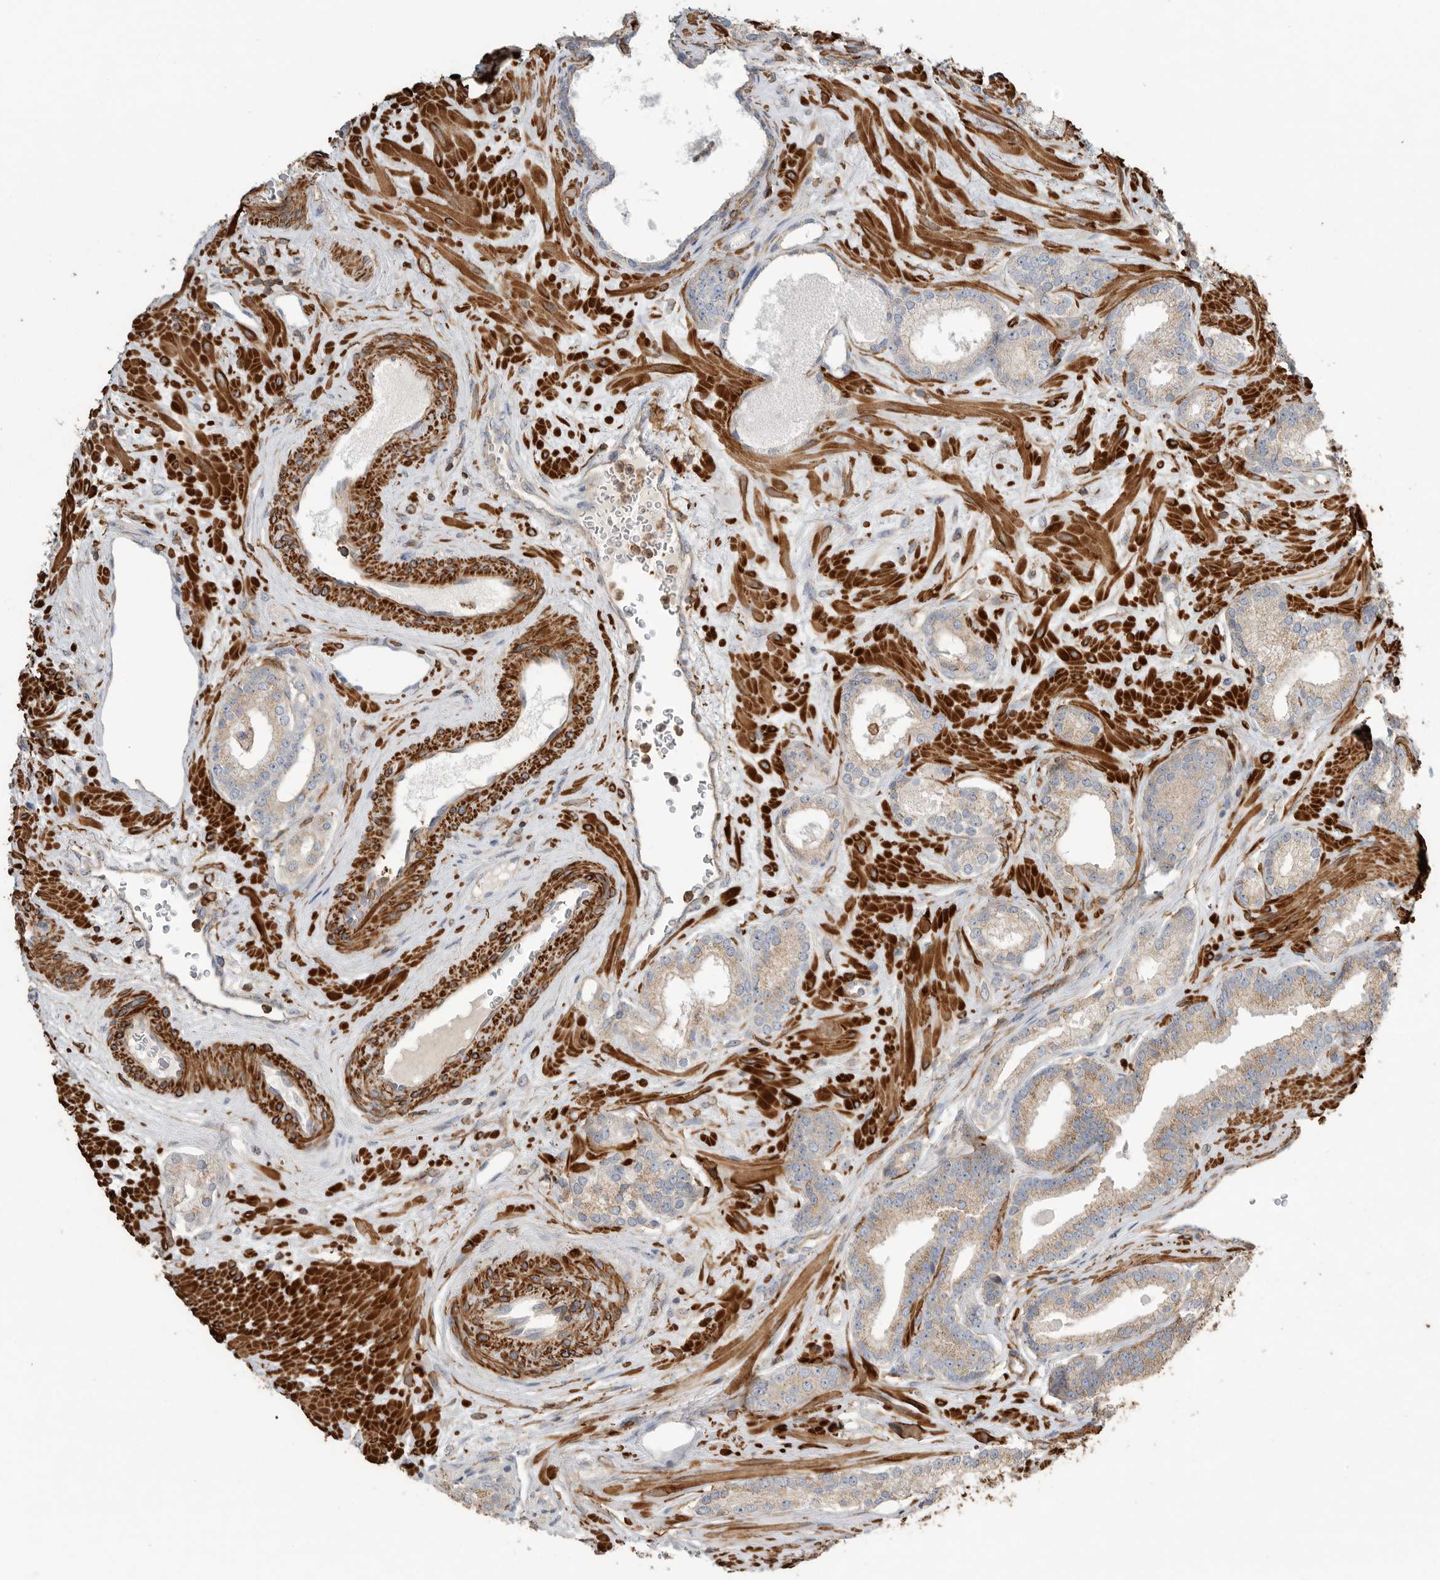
{"staining": {"intensity": "weak", "quantity": "<25%", "location": "cytoplasmic/membranous"}, "tissue": "prostate cancer", "cell_type": "Tumor cells", "image_type": "cancer", "snomed": [{"axis": "morphology", "description": "Adenocarcinoma, Low grade"}, {"axis": "topography", "description": "Prostate"}], "caption": "This is an immunohistochemistry (IHC) photomicrograph of human adenocarcinoma (low-grade) (prostate). There is no positivity in tumor cells.", "gene": "GPER1", "patient": {"sex": "male", "age": 70}}